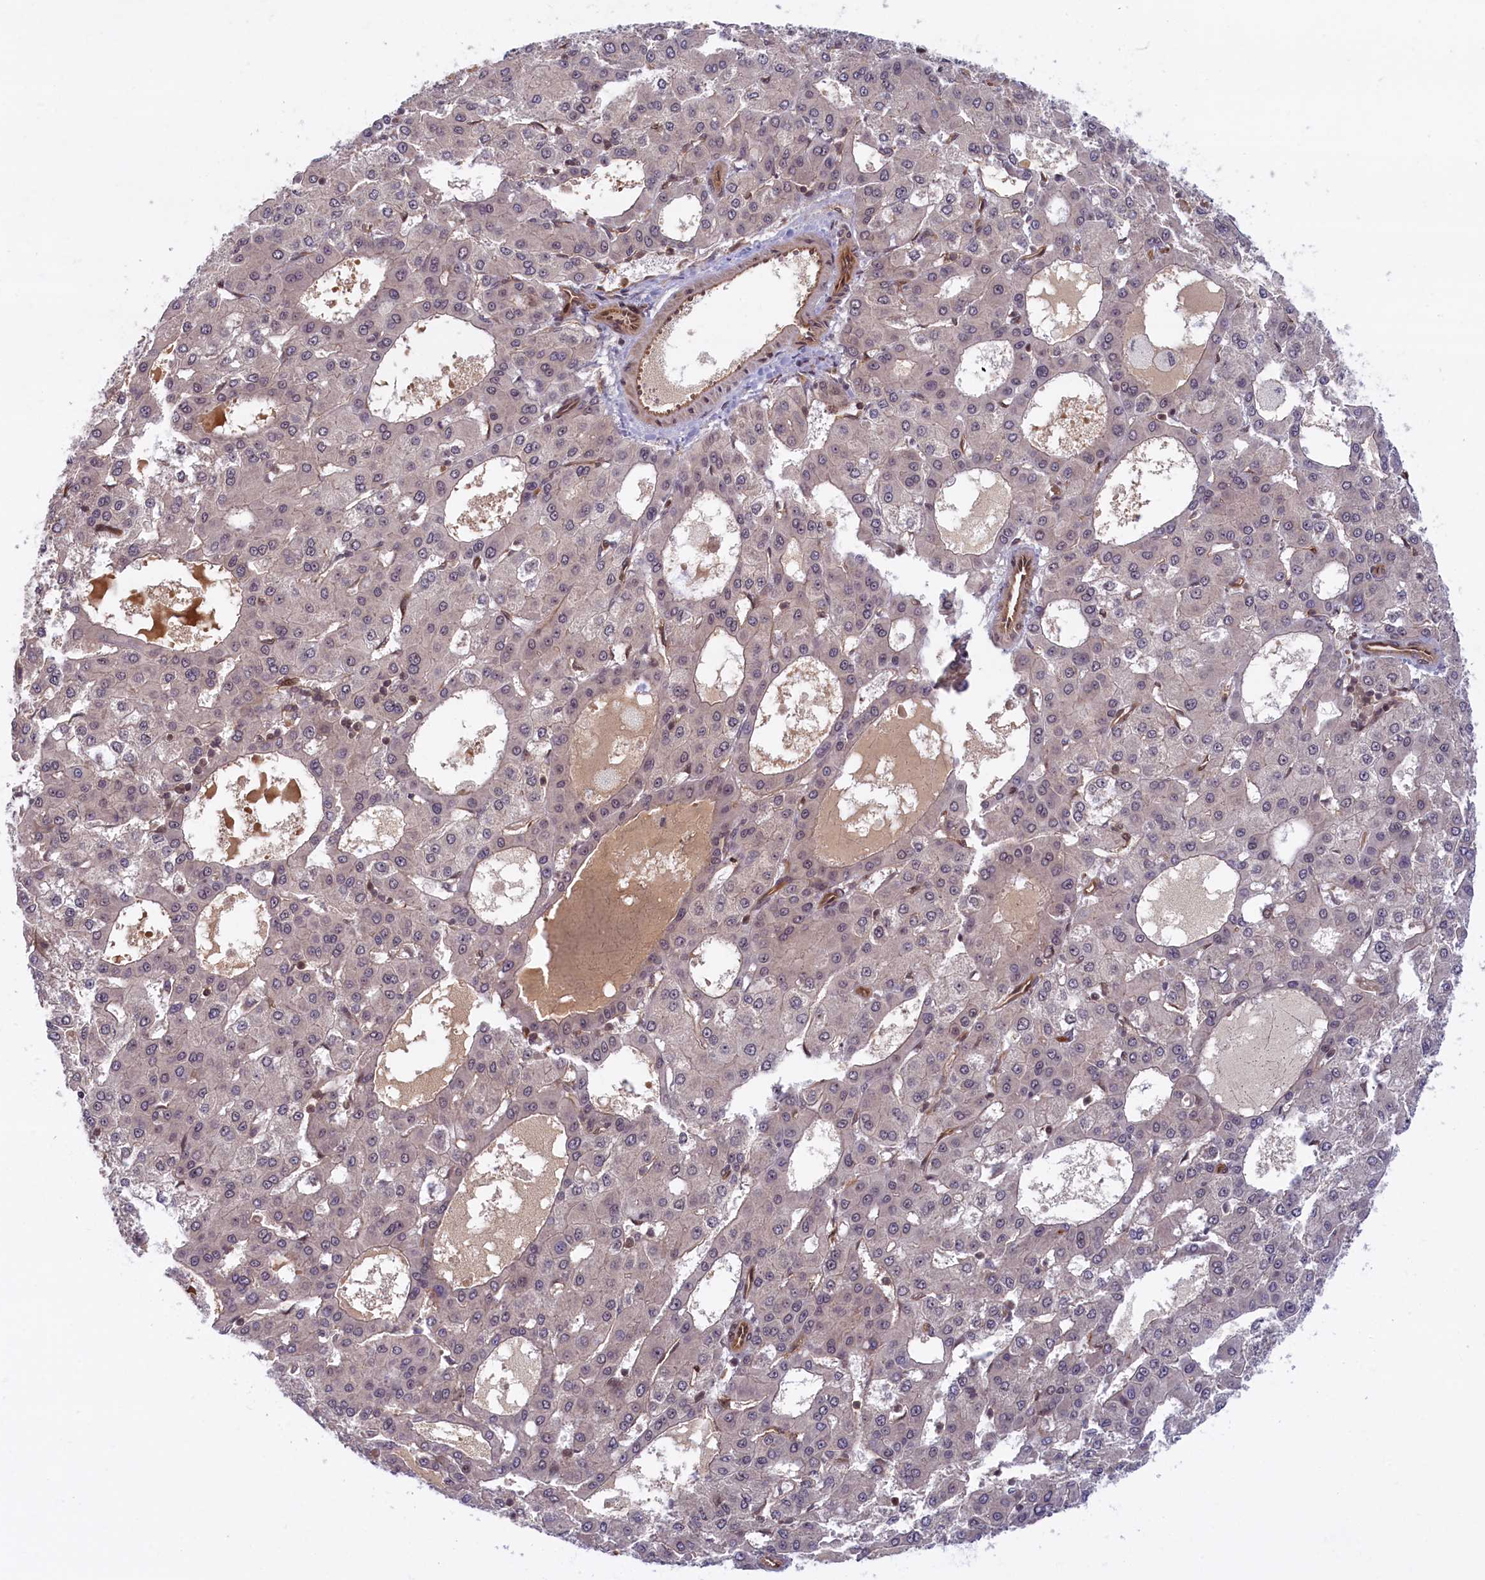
{"staining": {"intensity": "negative", "quantity": "none", "location": "none"}, "tissue": "liver cancer", "cell_type": "Tumor cells", "image_type": "cancer", "snomed": [{"axis": "morphology", "description": "Carcinoma, Hepatocellular, NOS"}, {"axis": "topography", "description": "Liver"}], "caption": "This micrograph is of liver cancer stained with immunohistochemistry to label a protein in brown with the nuclei are counter-stained blue. There is no expression in tumor cells.", "gene": "SNRK", "patient": {"sex": "male", "age": 47}}